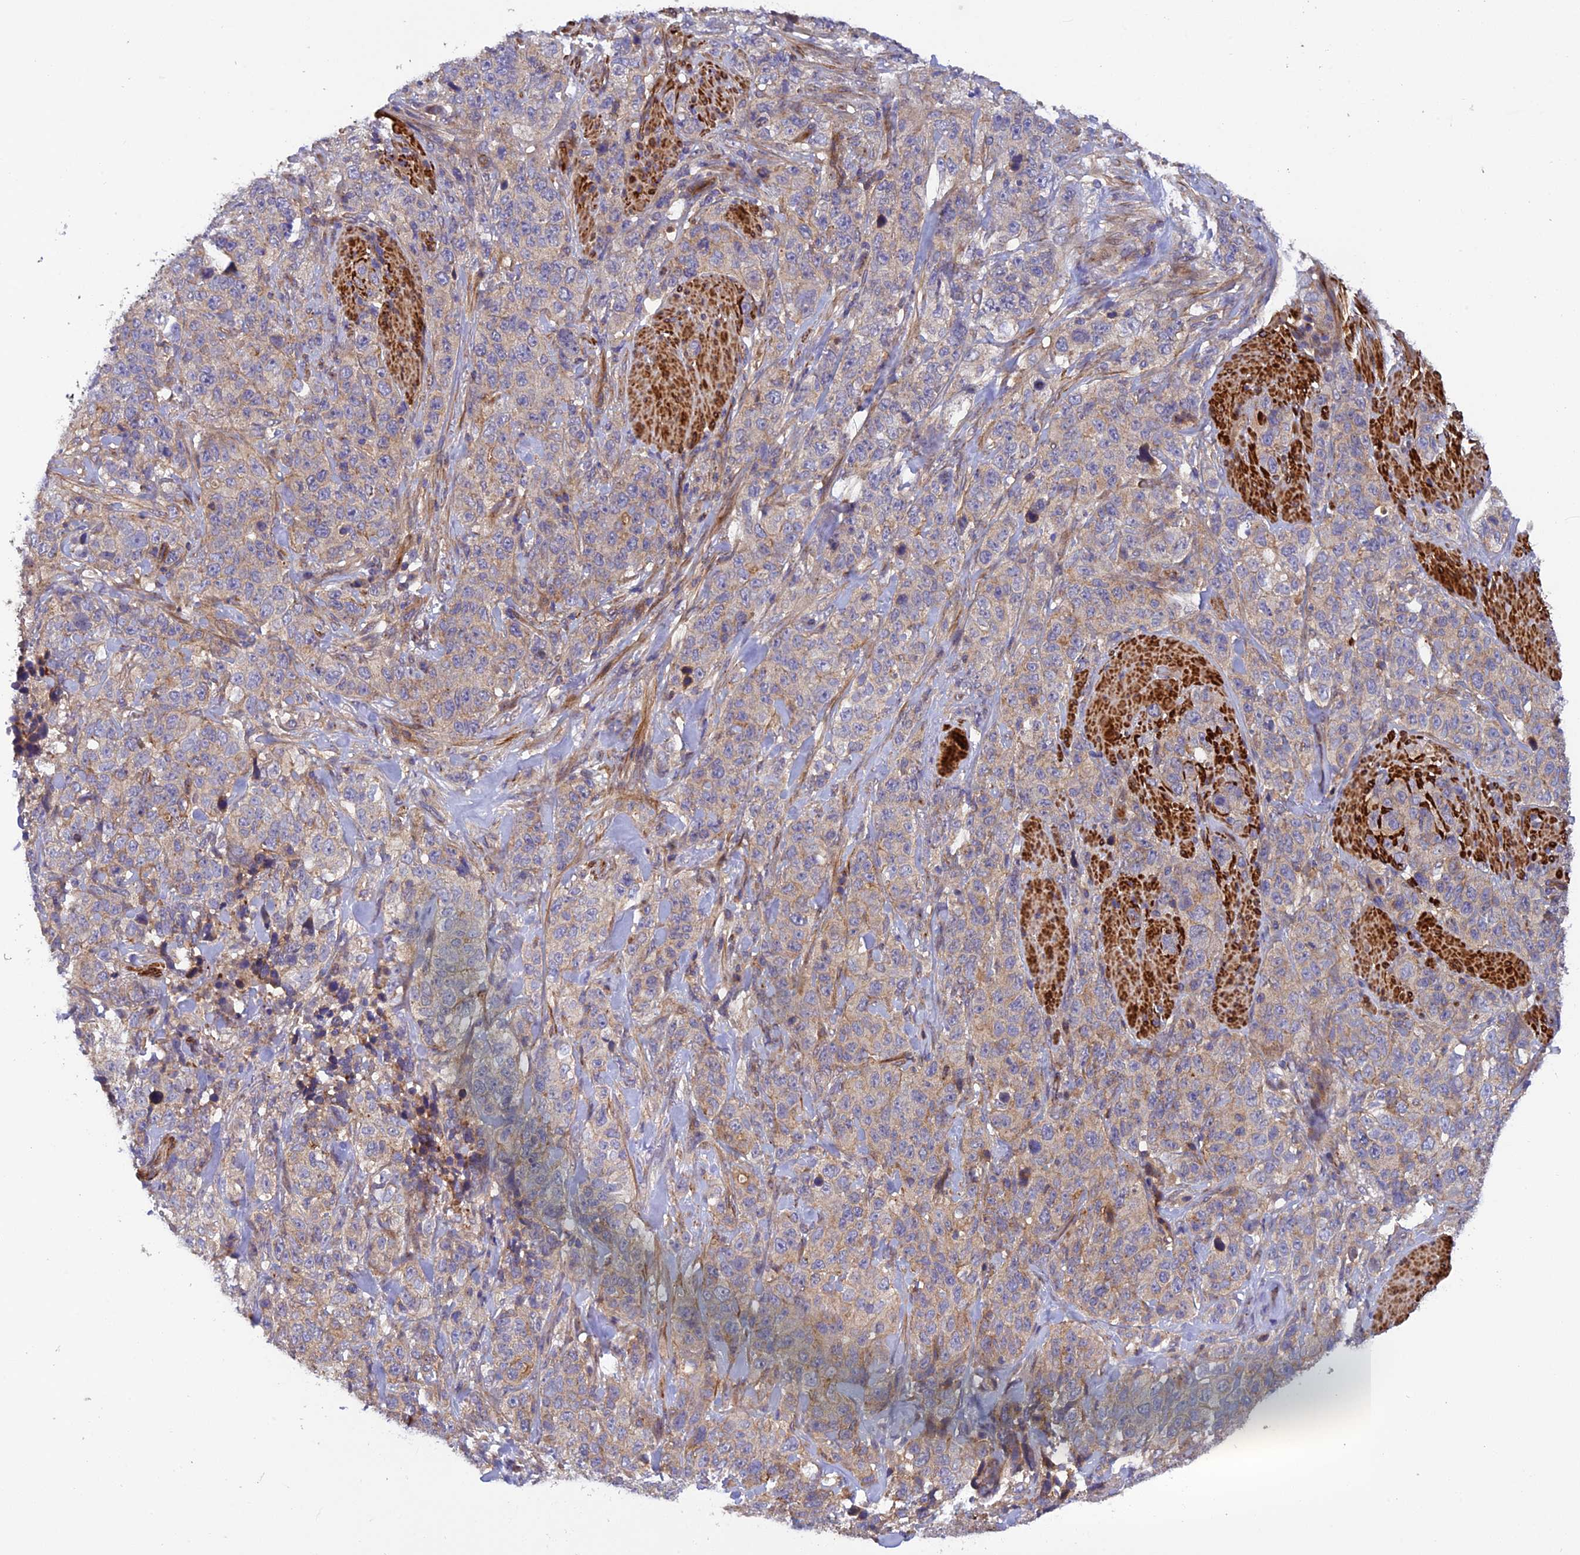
{"staining": {"intensity": "weak", "quantity": "25%-75%", "location": "cytoplasmic/membranous"}, "tissue": "stomach cancer", "cell_type": "Tumor cells", "image_type": "cancer", "snomed": [{"axis": "morphology", "description": "Adenocarcinoma, NOS"}, {"axis": "topography", "description": "Stomach"}], "caption": "Protein analysis of stomach cancer tissue exhibits weak cytoplasmic/membranous expression in about 25%-75% of tumor cells.", "gene": "ADAMTS15", "patient": {"sex": "male", "age": 48}}